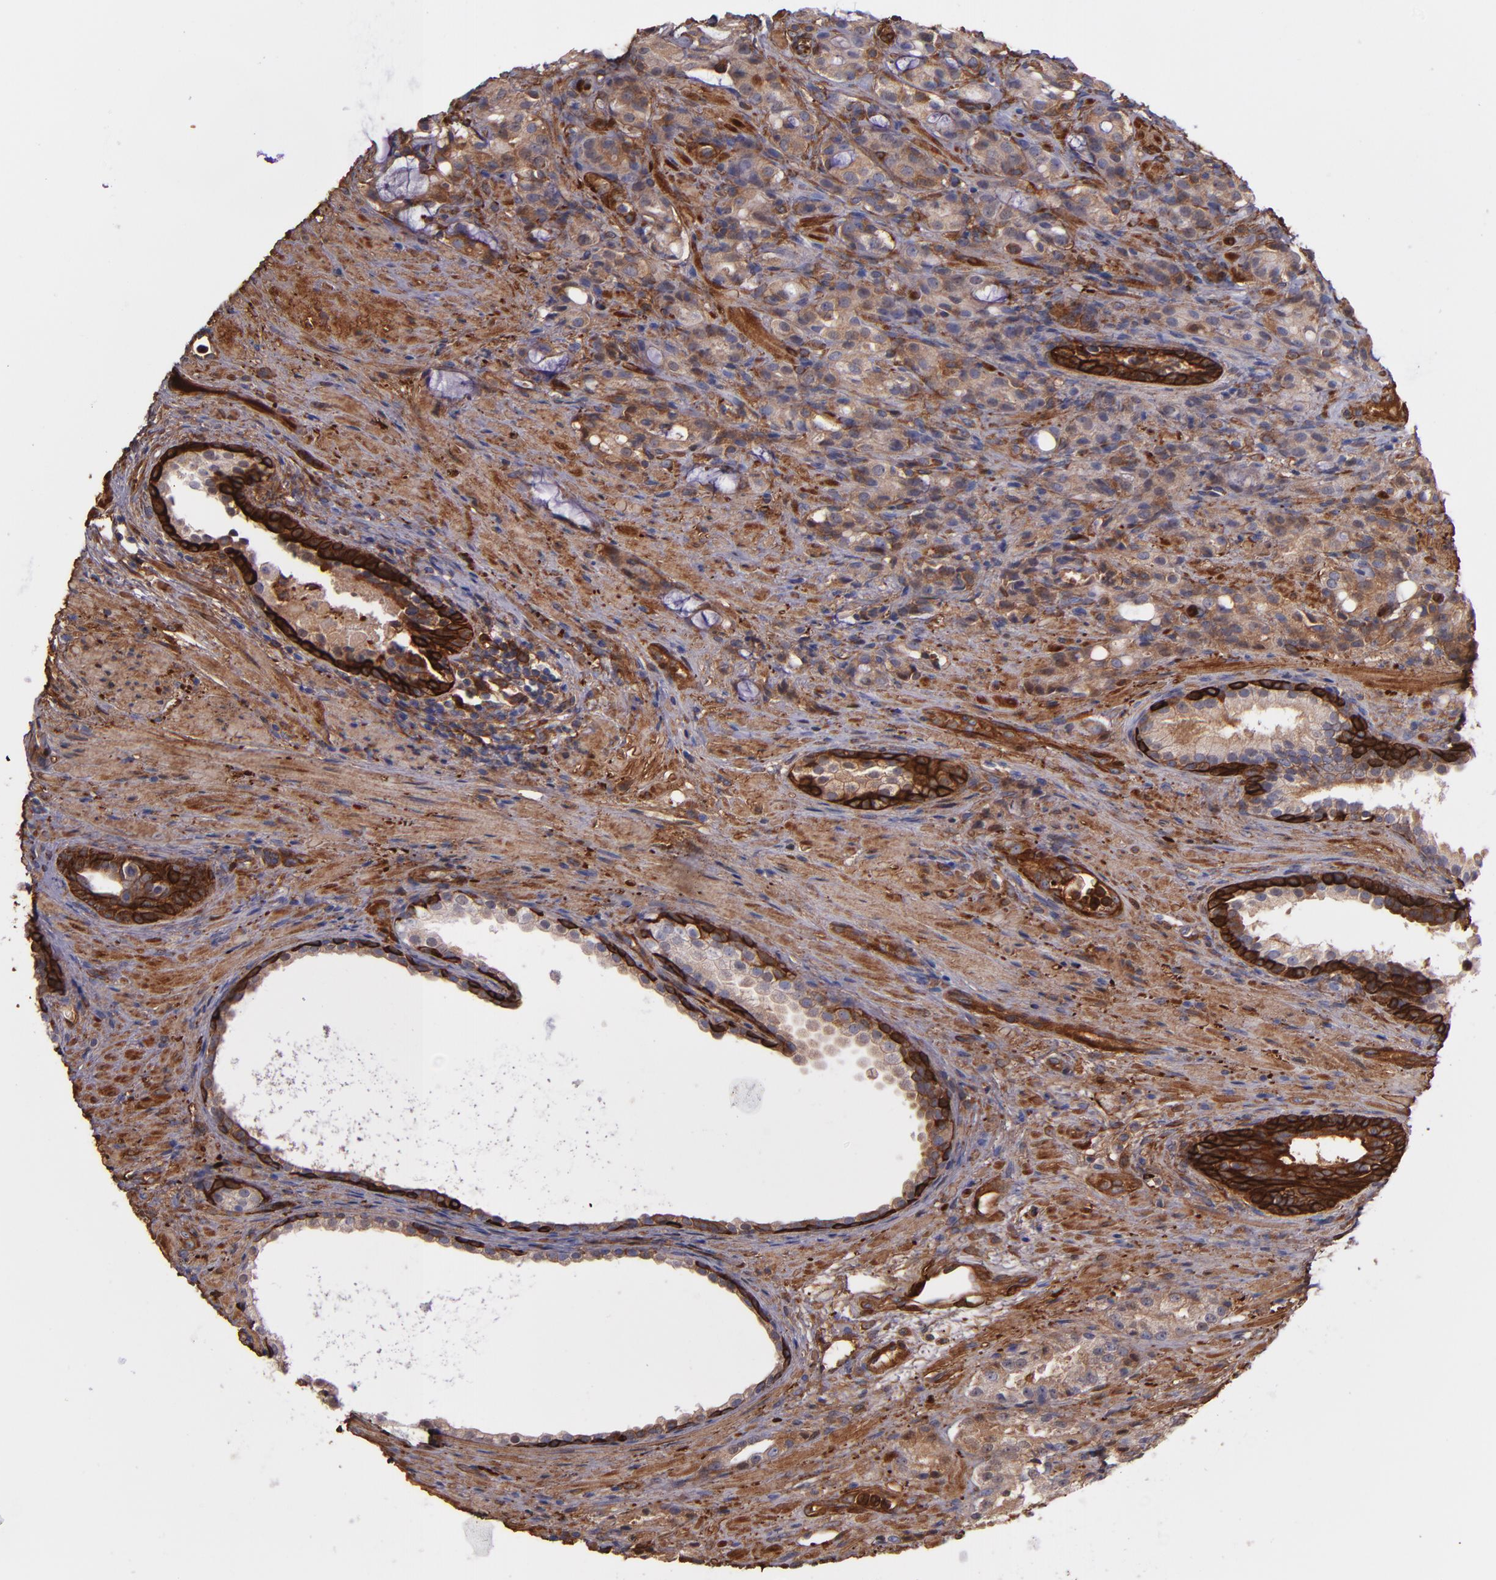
{"staining": {"intensity": "moderate", "quantity": ">75%", "location": "cytoplasmic/membranous"}, "tissue": "prostate cancer", "cell_type": "Tumor cells", "image_type": "cancer", "snomed": [{"axis": "morphology", "description": "Adenocarcinoma, High grade"}, {"axis": "topography", "description": "Prostate"}], "caption": "Human high-grade adenocarcinoma (prostate) stained with a protein marker shows moderate staining in tumor cells.", "gene": "VCL", "patient": {"sex": "male", "age": 72}}